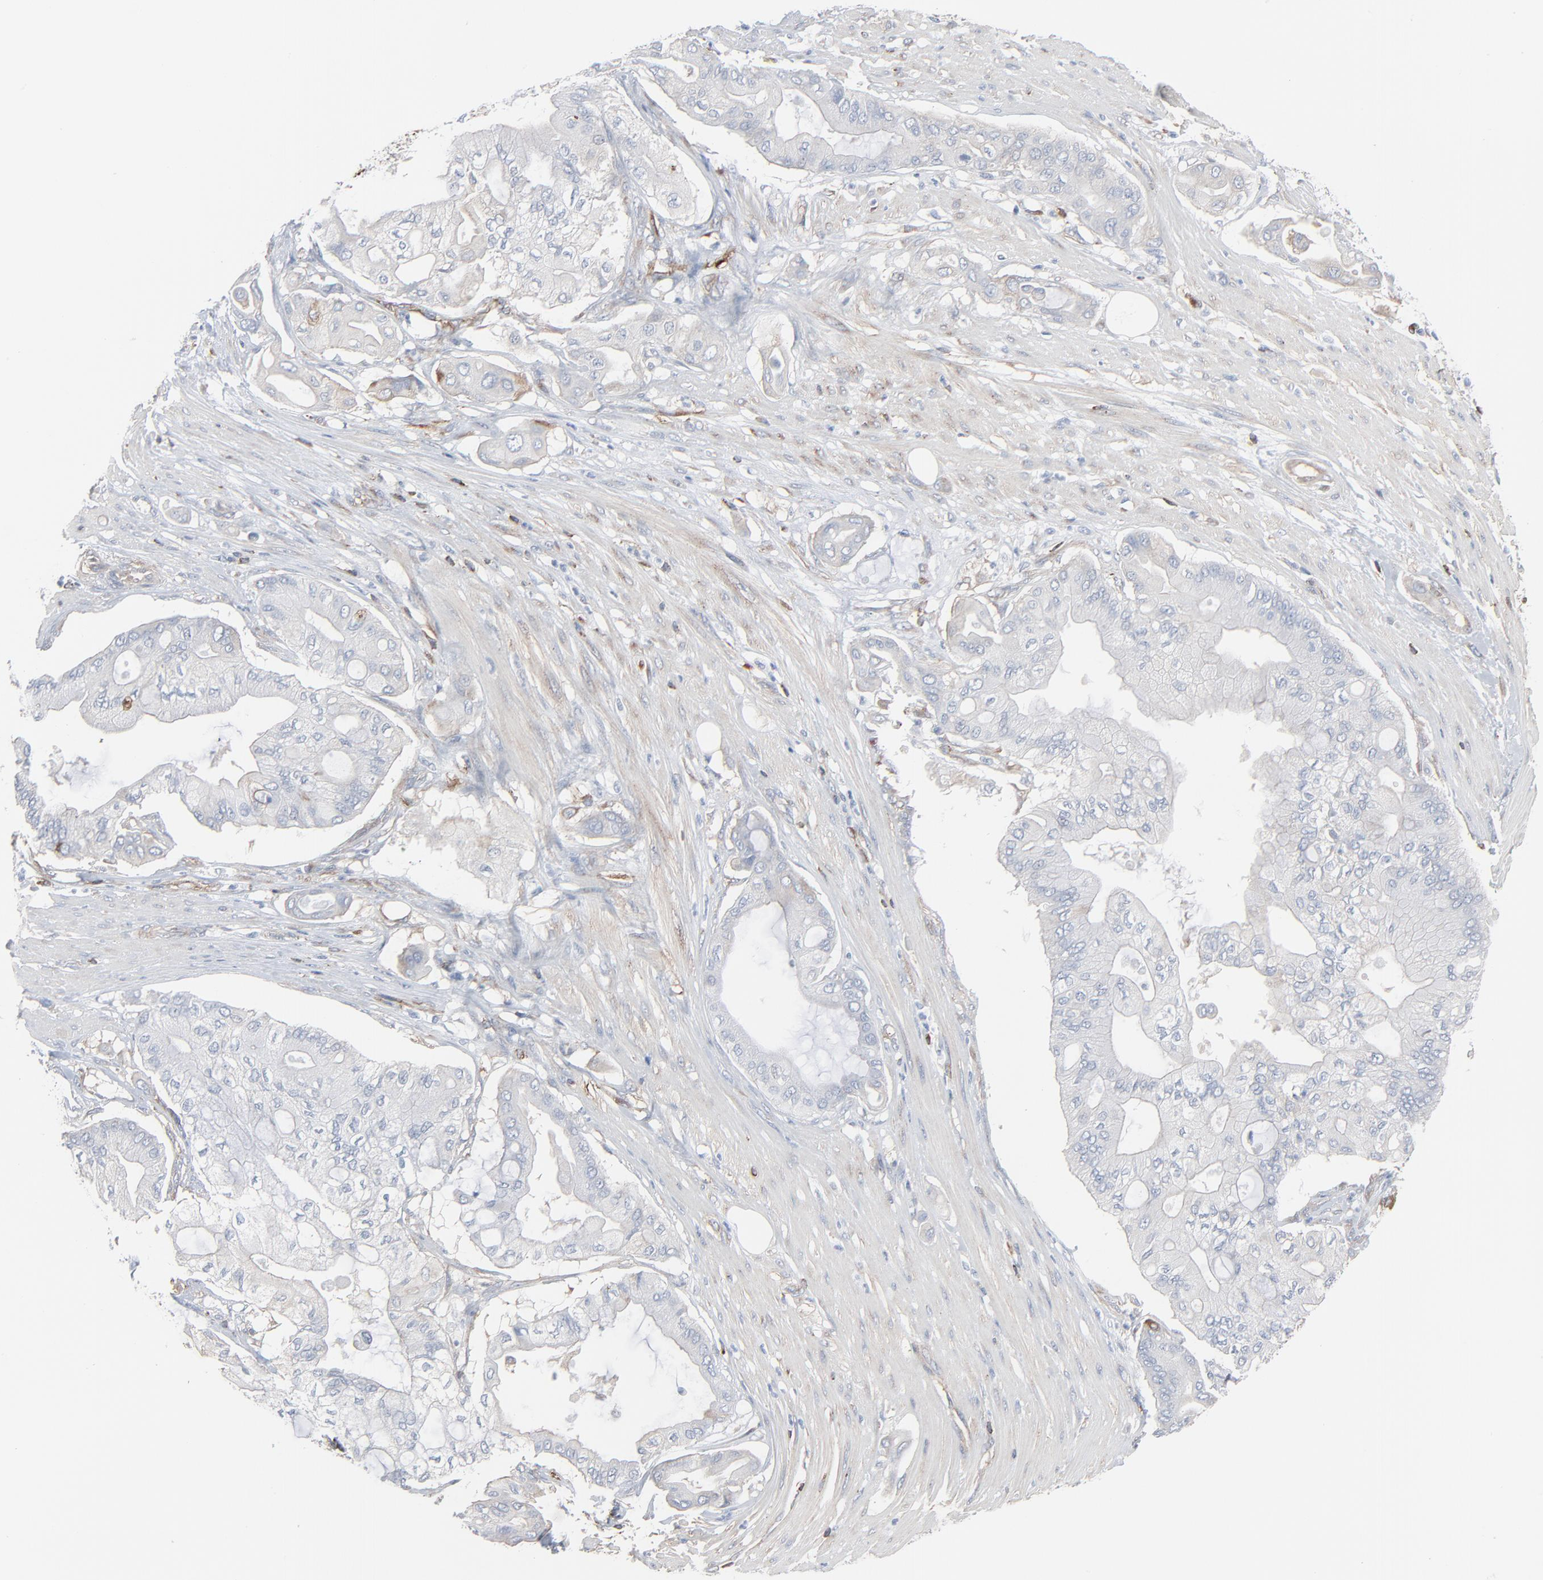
{"staining": {"intensity": "negative", "quantity": "none", "location": "none"}, "tissue": "pancreatic cancer", "cell_type": "Tumor cells", "image_type": "cancer", "snomed": [{"axis": "morphology", "description": "Adenocarcinoma, NOS"}, {"axis": "morphology", "description": "Adenocarcinoma, metastatic, NOS"}, {"axis": "topography", "description": "Lymph node"}, {"axis": "topography", "description": "Pancreas"}, {"axis": "topography", "description": "Duodenum"}], "caption": "Photomicrograph shows no protein expression in tumor cells of pancreatic cancer tissue.", "gene": "OPTN", "patient": {"sex": "female", "age": 64}}